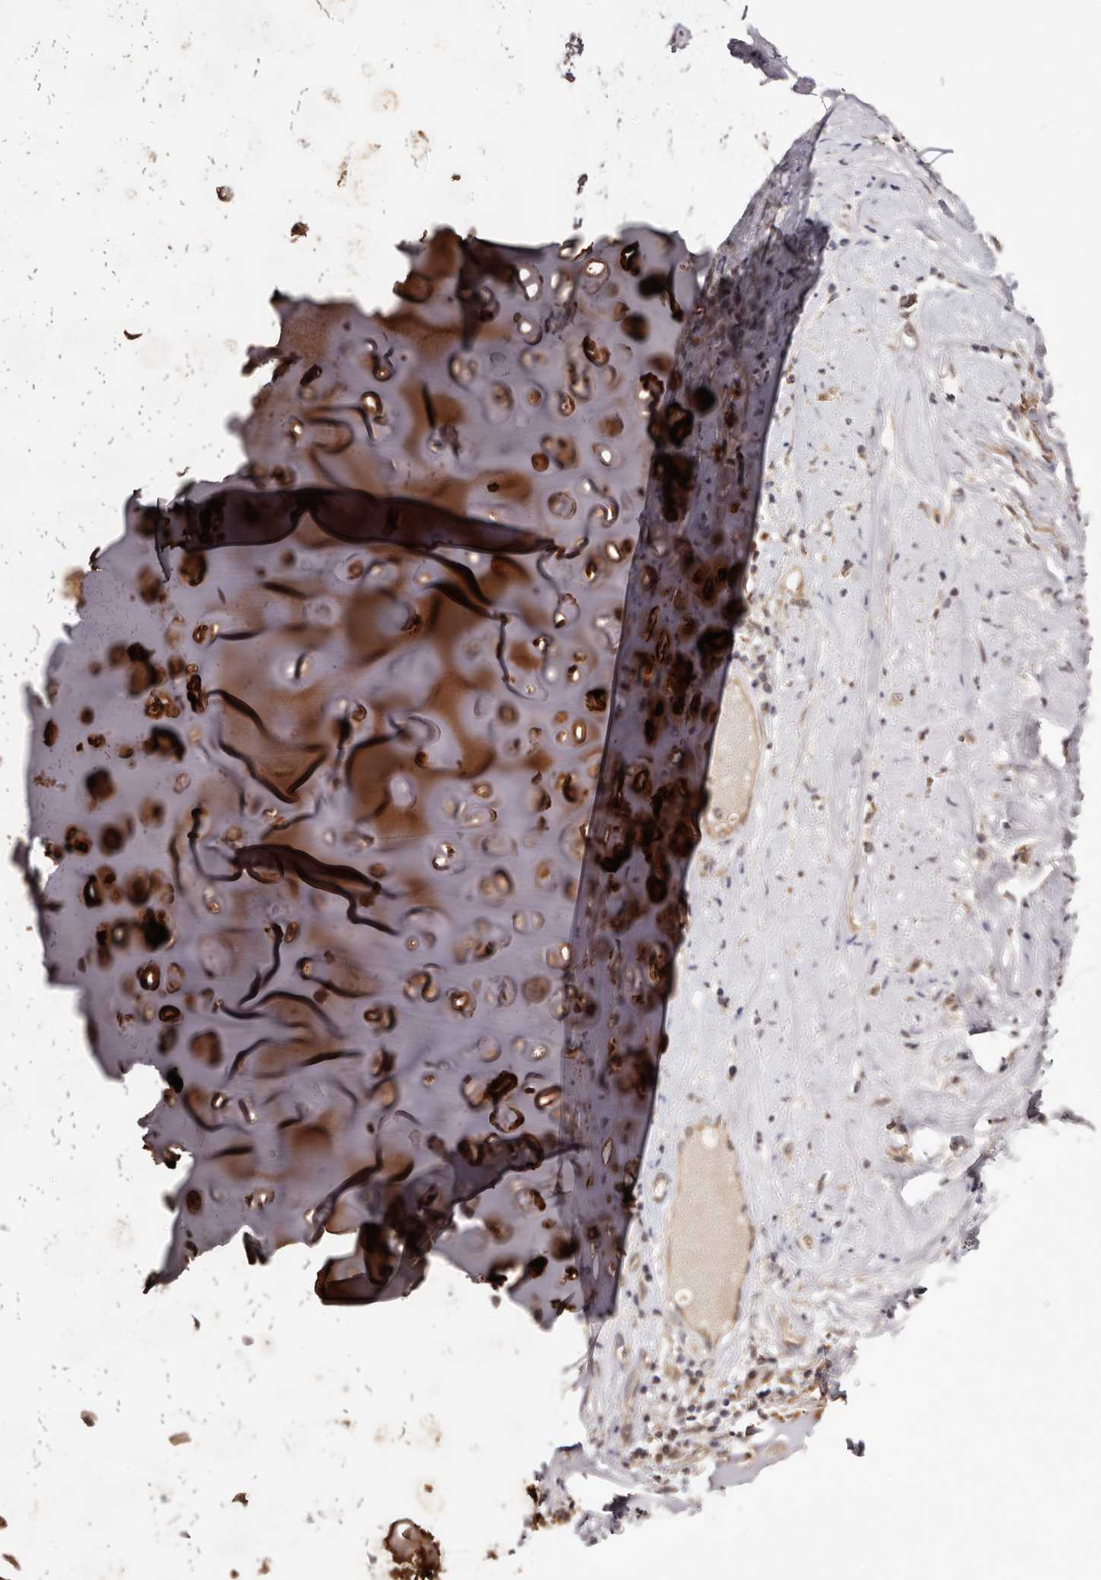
{"staining": {"intensity": "negative", "quantity": "none", "location": "none"}, "tissue": "adipose tissue", "cell_type": "Adipocytes", "image_type": "normal", "snomed": [{"axis": "morphology", "description": "Normal tissue, NOS"}, {"axis": "morphology", "description": "Basal cell carcinoma"}, {"axis": "topography", "description": "Cartilage tissue"}, {"axis": "topography", "description": "Nasopharynx"}, {"axis": "topography", "description": "Oral tissue"}], "caption": "DAB (3,3'-diaminobenzidine) immunohistochemical staining of unremarkable adipose tissue displays no significant expression in adipocytes. (Brightfield microscopy of DAB immunohistochemistry (IHC) at high magnification).", "gene": "MDP1", "patient": {"sex": "female", "age": 77}}